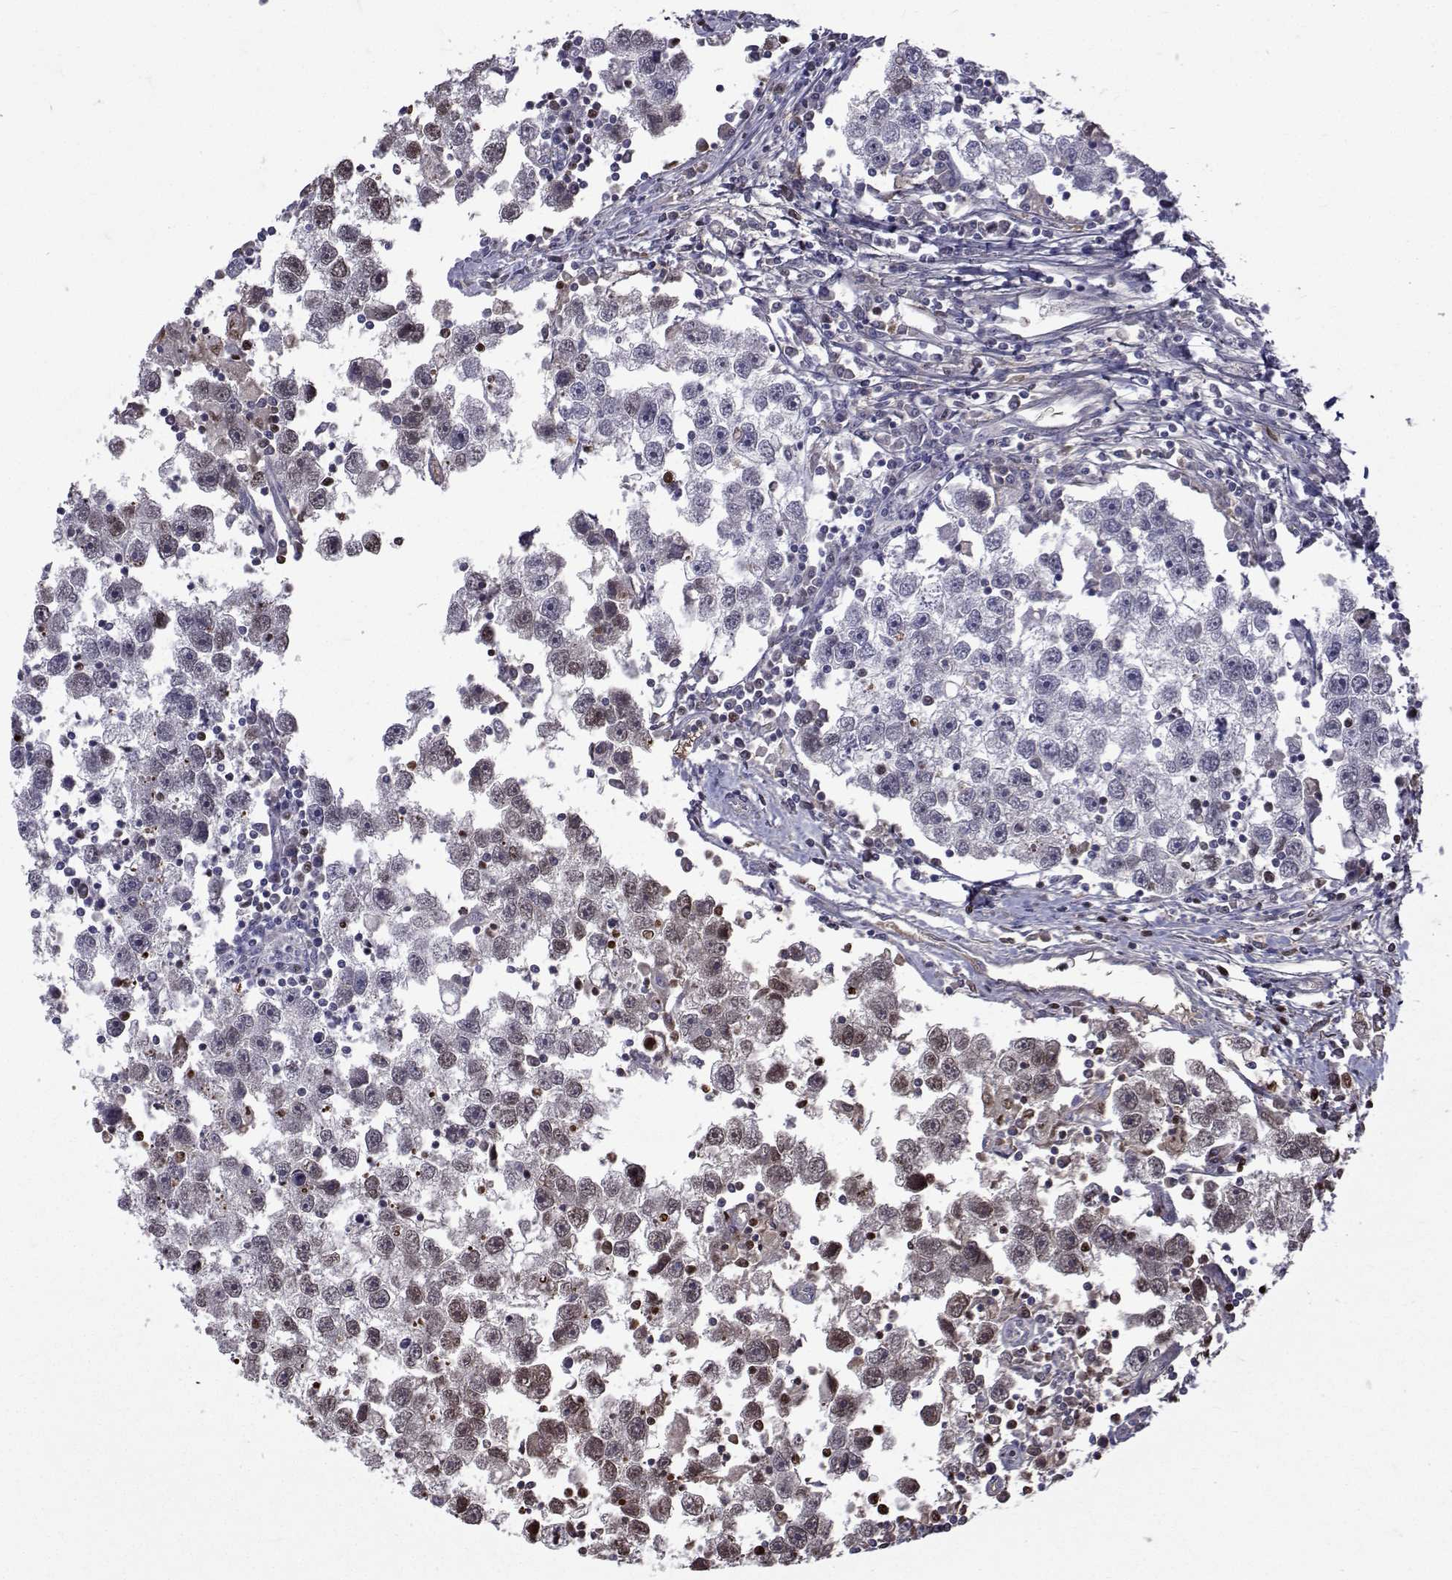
{"staining": {"intensity": "moderate", "quantity": "<25%", "location": "cytoplasmic/membranous"}, "tissue": "testis cancer", "cell_type": "Tumor cells", "image_type": "cancer", "snomed": [{"axis": "morphology", "description": "Seminoma, NOS"}, {"axis": "topography", "description": "Testis"}], "caption": "Human testis seminoma stained with a brown dye shows moderate cytoplasmic/membranous positive positivity in about <25% of tumor cells.", "gene": "TNFRSF11B", "patient": {"sex": "male", "age": 30}}